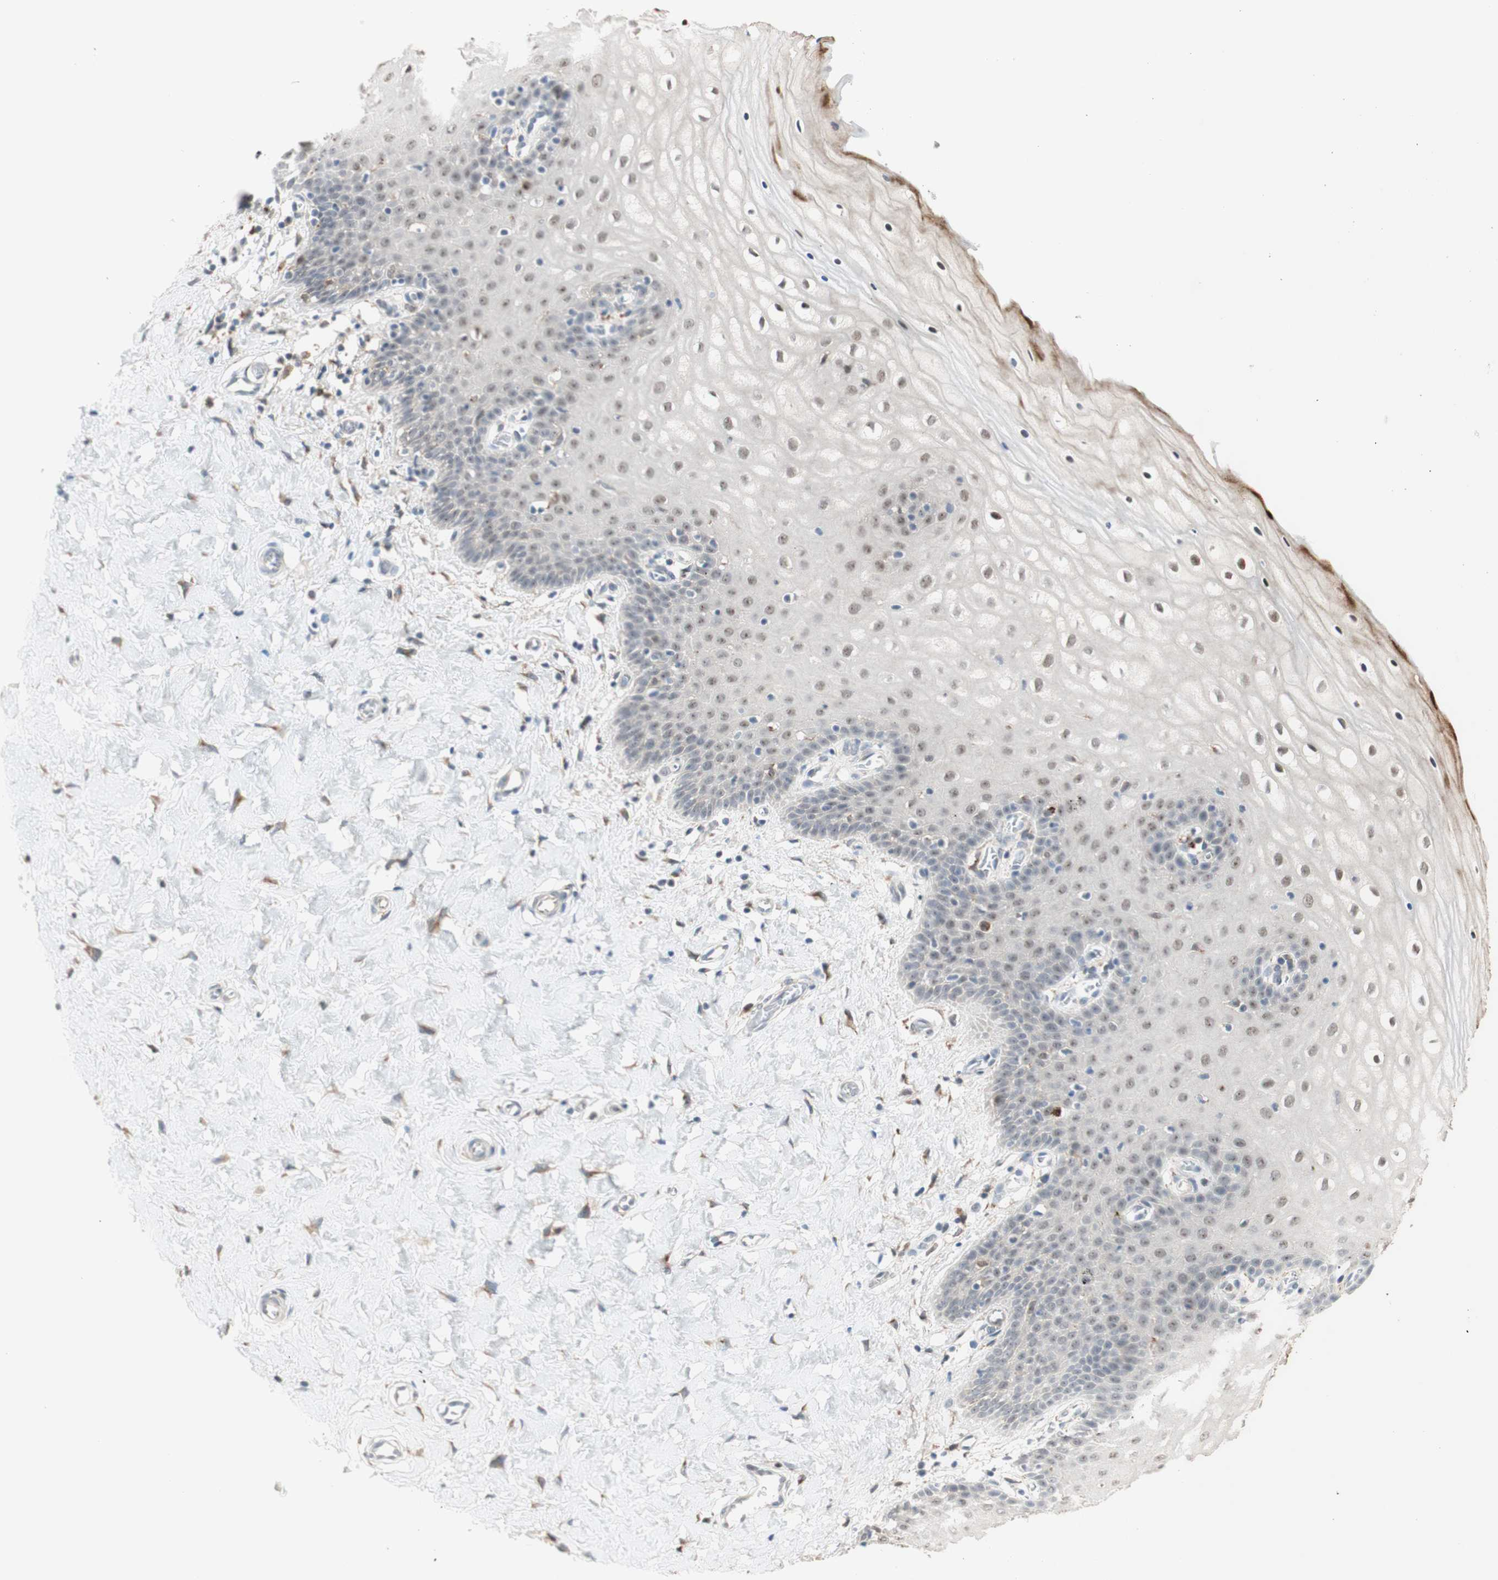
{"staining": {"intensity": "negative", "quantity": "none", "location": "none"}, "tissue": "cervix", "cell_type": "Glandular cells", "image_type": "normal", "snomed": [{"axis": "morphology", "description": "Normal tissue, NOS"}, {"axis": "topography", "description": "Cervix"}], "caption": "Glandular cells are negative for brown protein staining in normal cervix. The staining was performed using DAB to visualize the protein expression in brown, while the nuclei were stained in blue with hematoxylin (Magnification: 20x).", "gene": "GAPT", "patient": {"sex": "female", "age": 55}}